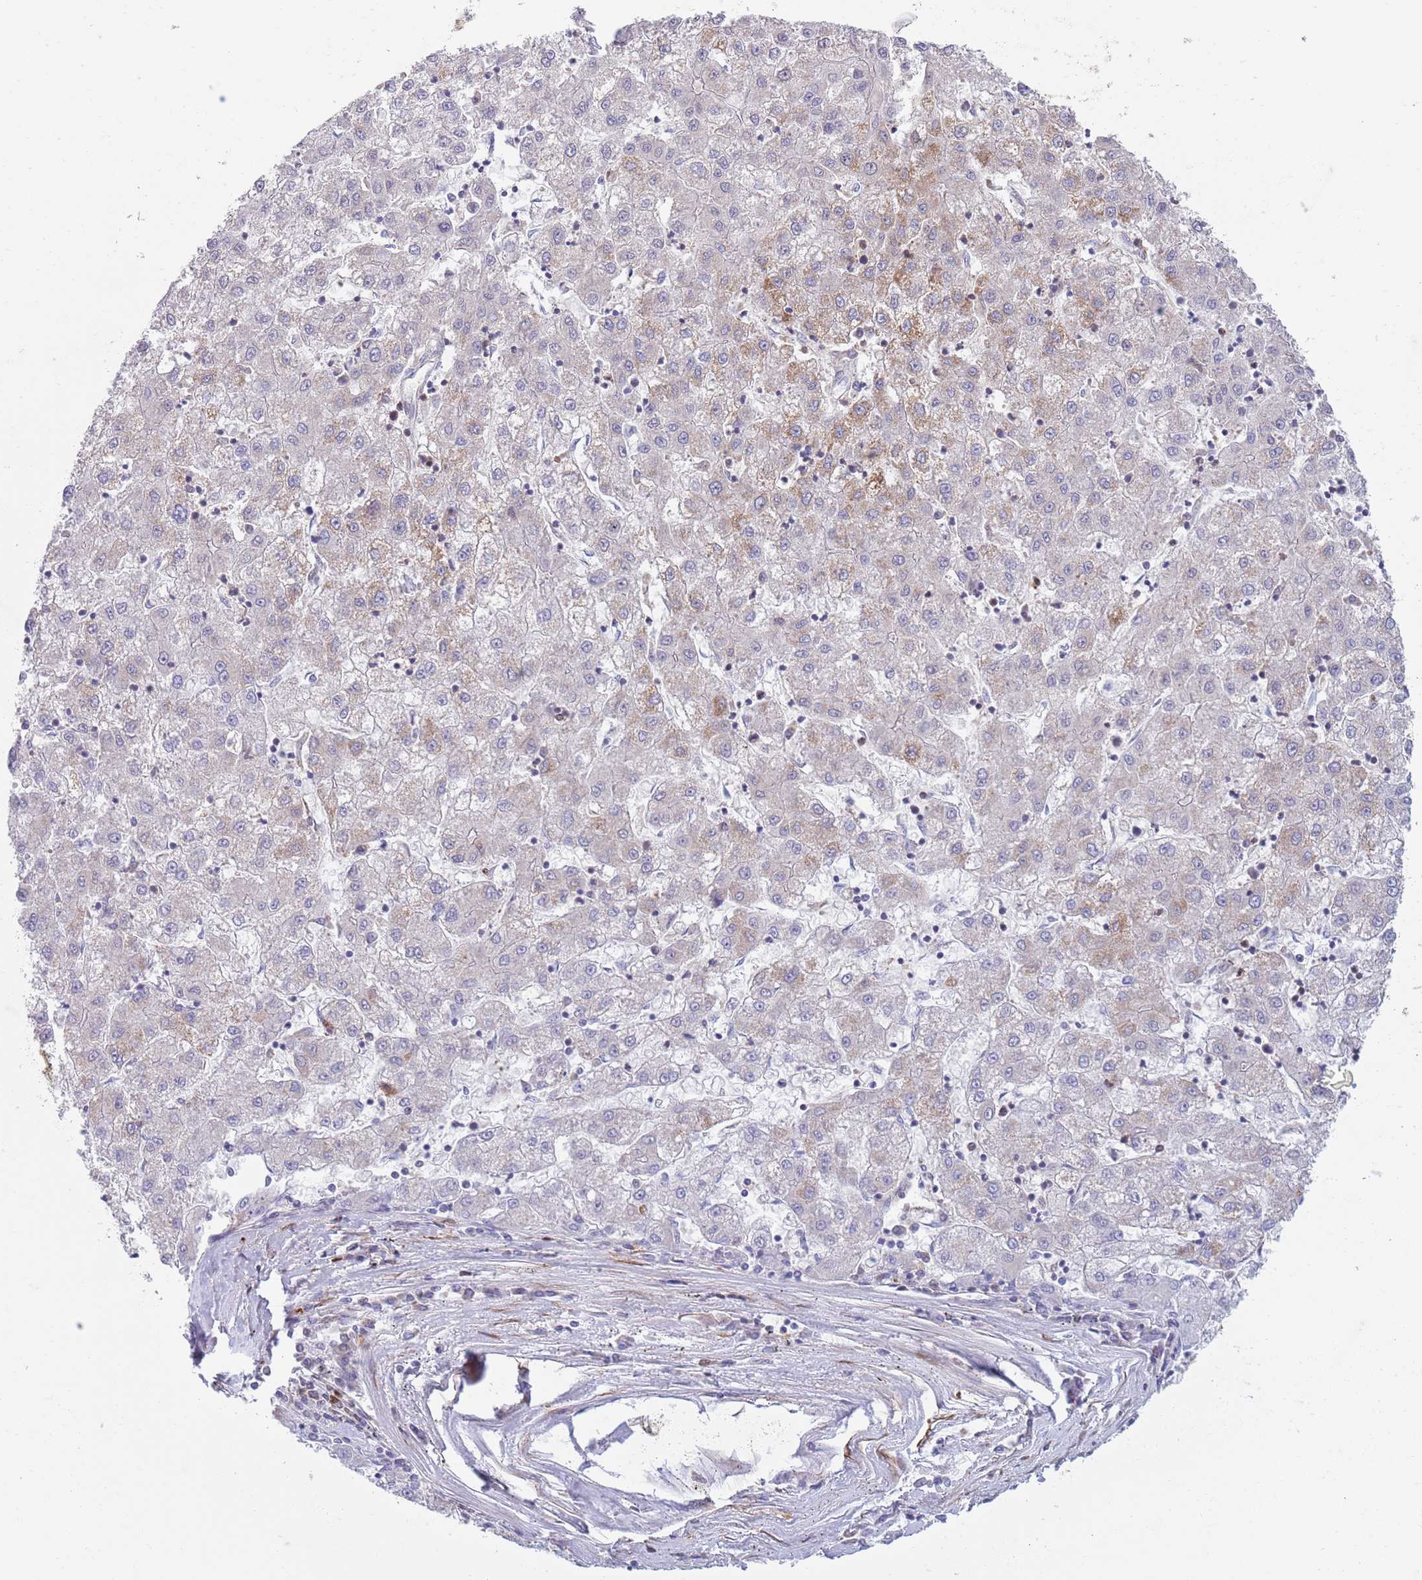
{"staining": {"intensity": "weak", "quantity": "<25%", "location": "cytoplasmic/membranous"}, "tissue": "liver cancer", "cell_type": "Tumor cells", "image_type": "cancer", "snomed": [{"axis": "morphology", "description": "Carcinoma, Hepatocellular, NOS"}, {"axis": "topography", "description": "Liver"}], "caption": "DAB immunohistochemical staining of human liver hepatocellular carcinoma displays no significant positivity in tumor cells.", "gene": "ZMYM5", "patient": {"sex": "male", "age": 72}}